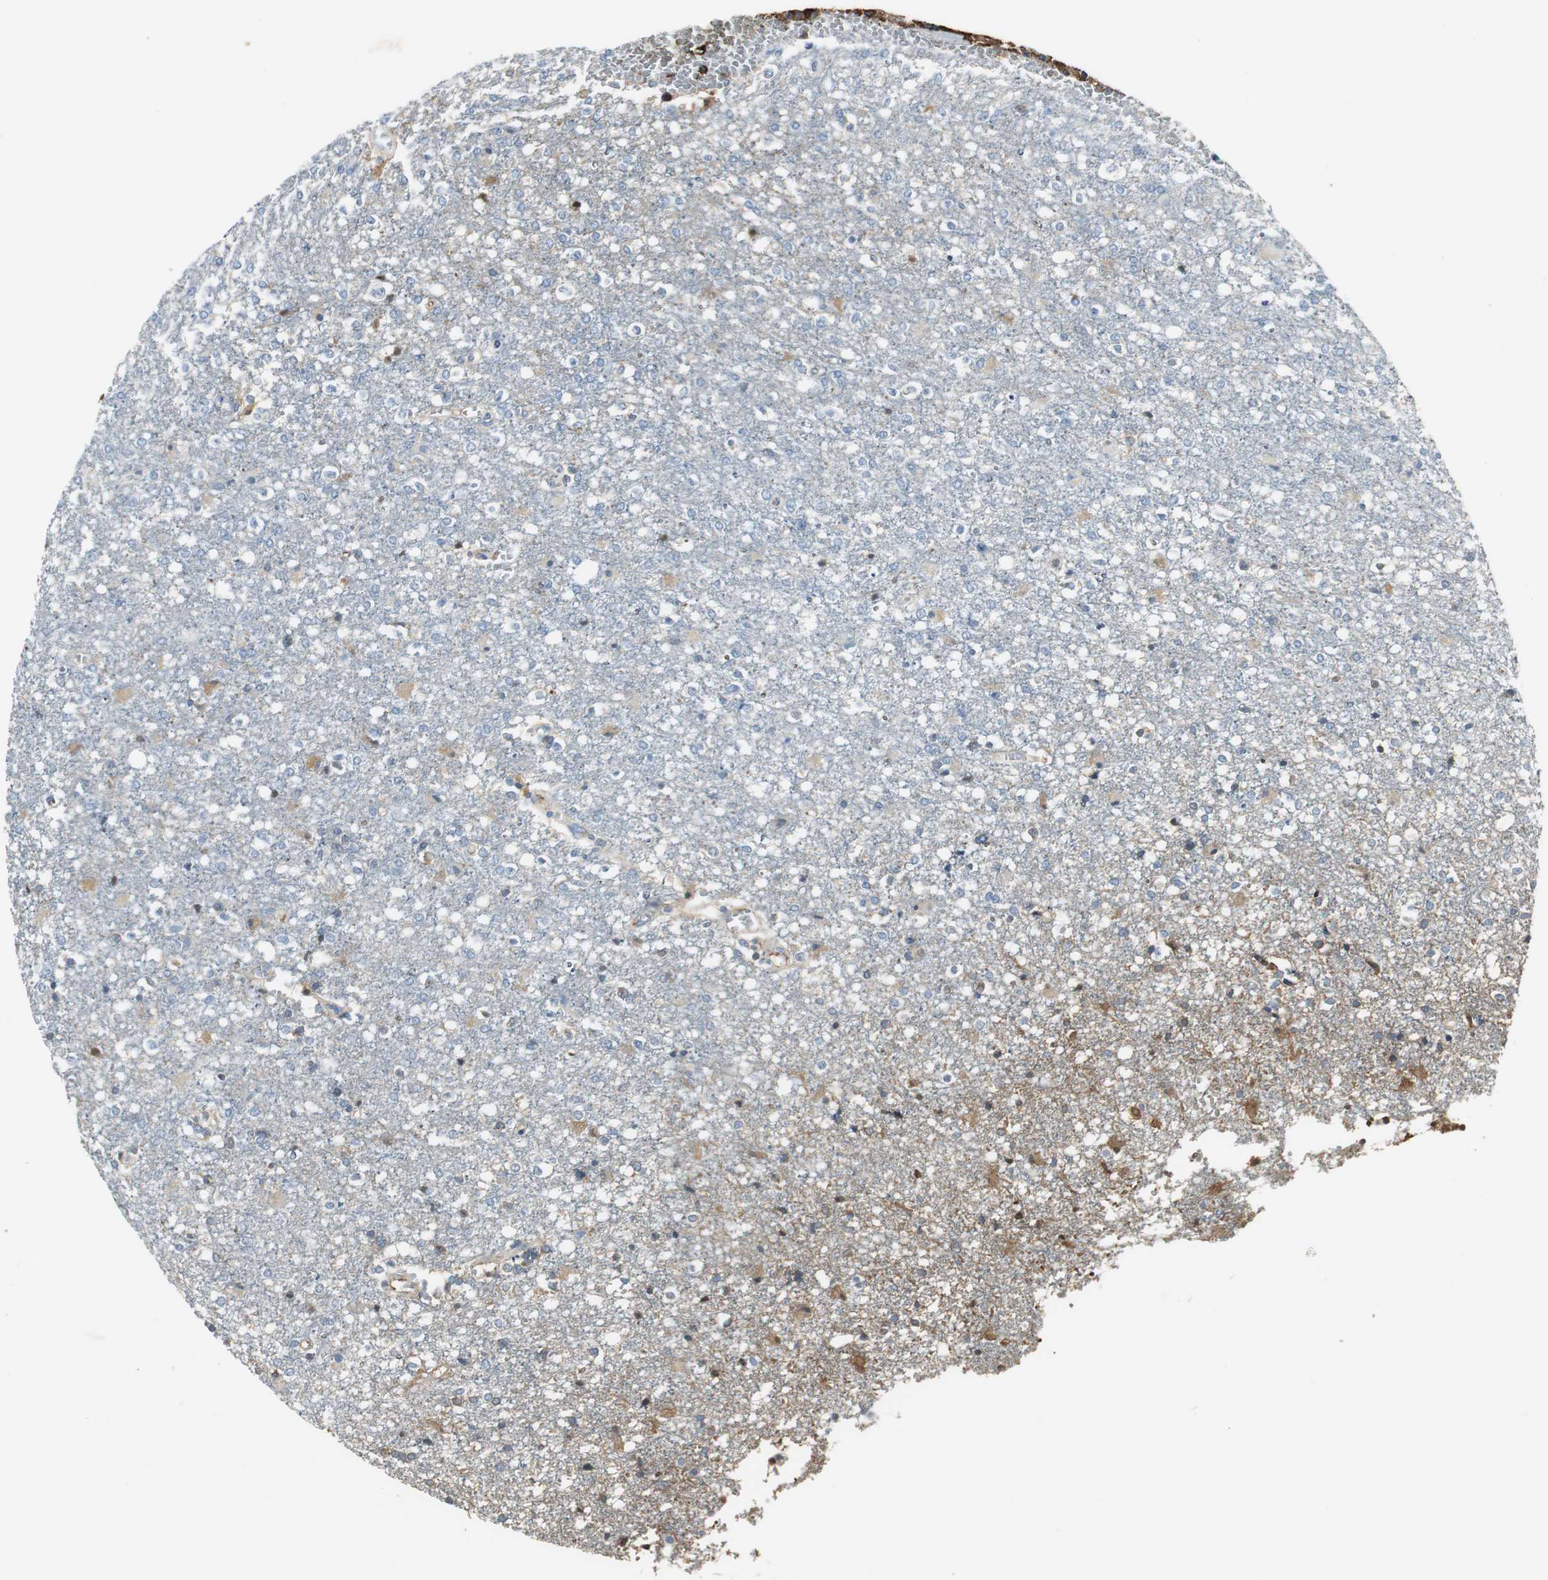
{"staining": {"intensity": "weak", "quantity": "<25%", "location": "cytoplasmic/membranous"}, "tissue": "glioma", "cell_type": "Tumor cells", "image_type": "cancer", "snomed": [{"axis": "morphology", "description": "Glioma, malignant, High grade"}, {"axis": "topography", "description": "Cerebral cortex"}], "caption": "The micrograph displays no staining of tumor cells in glioma.", "gene": "IGHA1", "patient": {"sex": "male", "age": 76}}